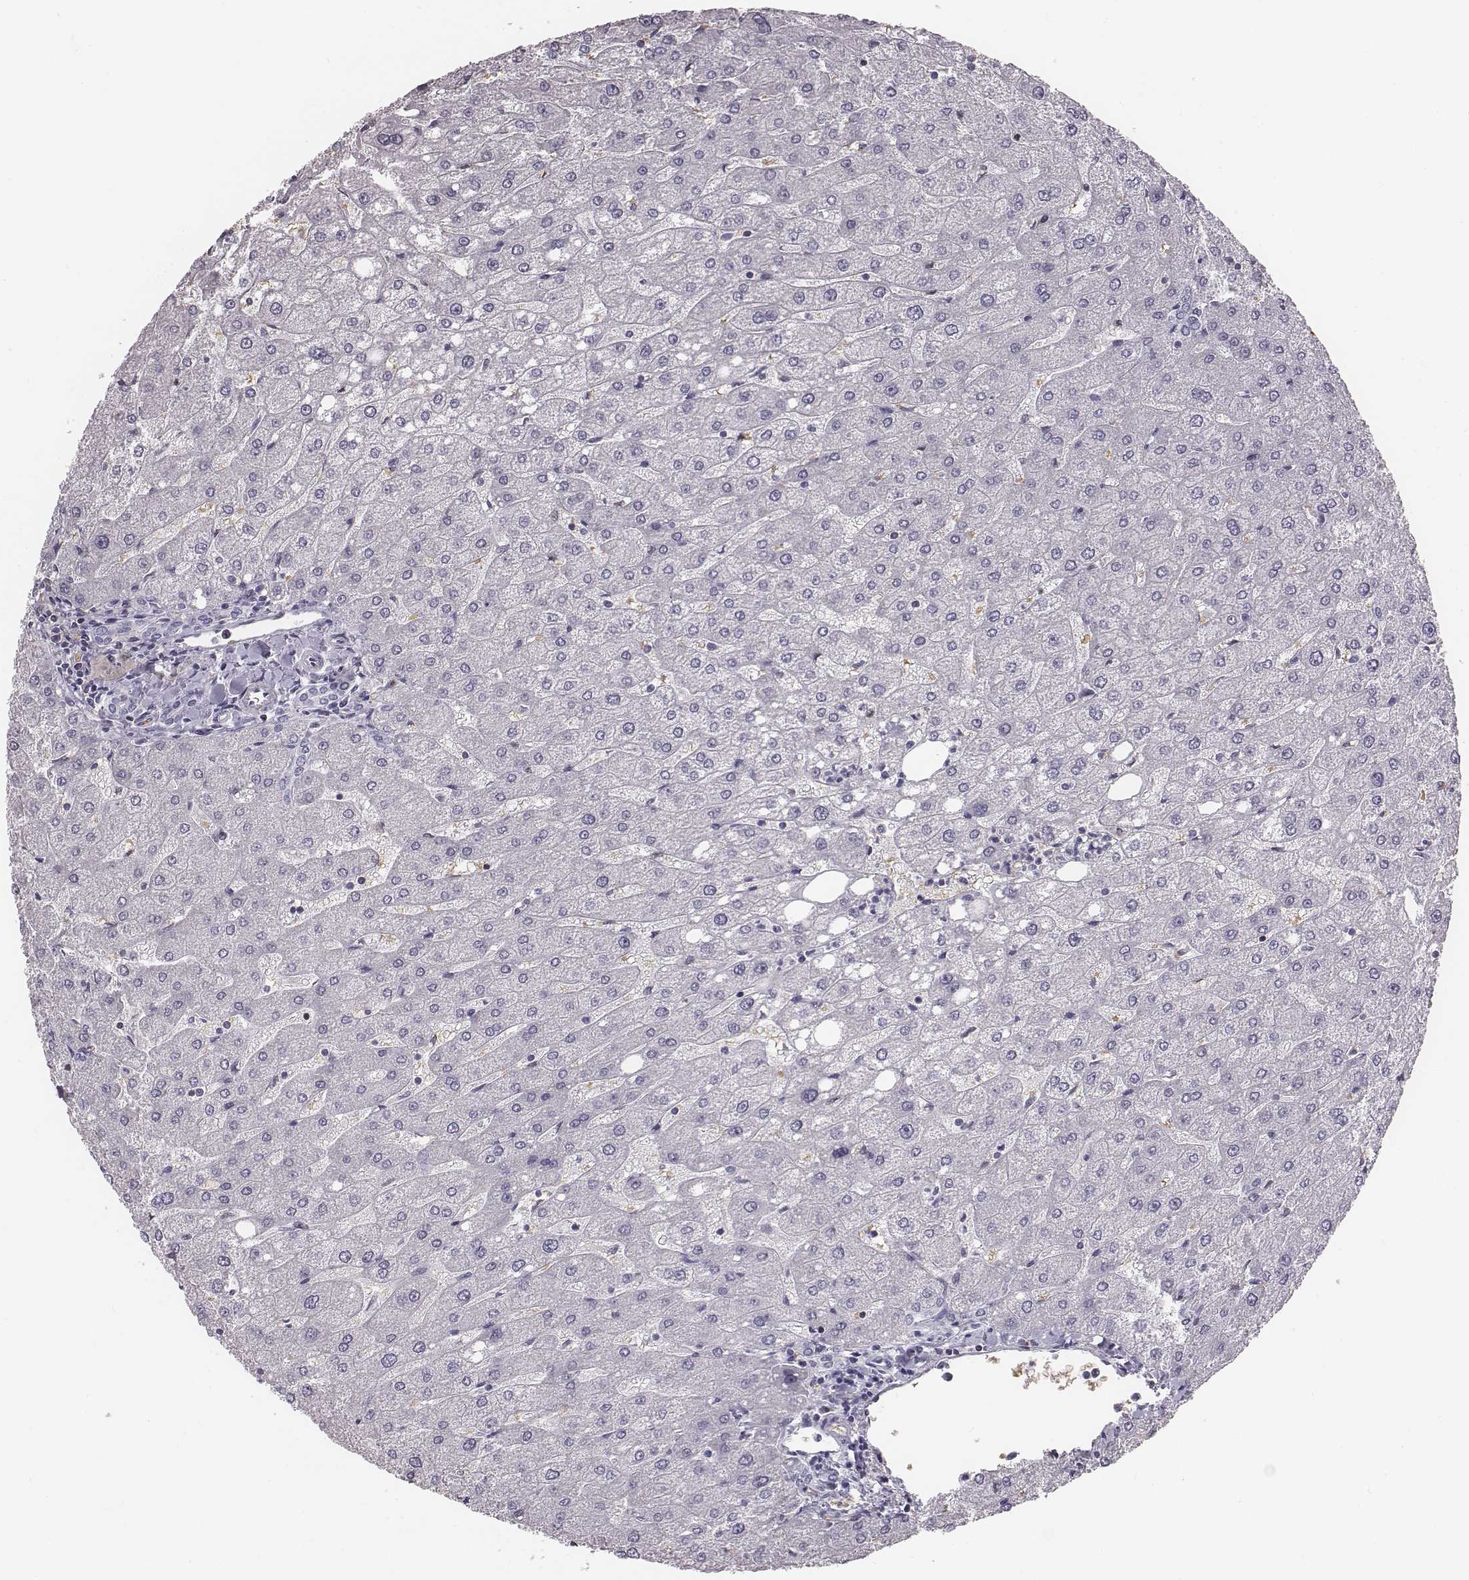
{"staining": {"intensity": "negative", "quantity": "none", "location": "none"}, "tissue": "liver", "cell_type": "Cholangiocytes", "image_type": "normal", "snomed": [{"axis": "morphology", "description": "Normal tissue, NOS"}, {"axis": "topography", "description": "Liver"}], "caption": "DAB (3,3'-diaminobenzidine) immunohistochemical staining of benign human liver exhibits no significant positivity in cholangiocytes. (Immunohistochemistry (ihc), brightfield microscopy, high magnification).", "gene": "HBZ", "patient": {"sex": "male", "age": 67}}